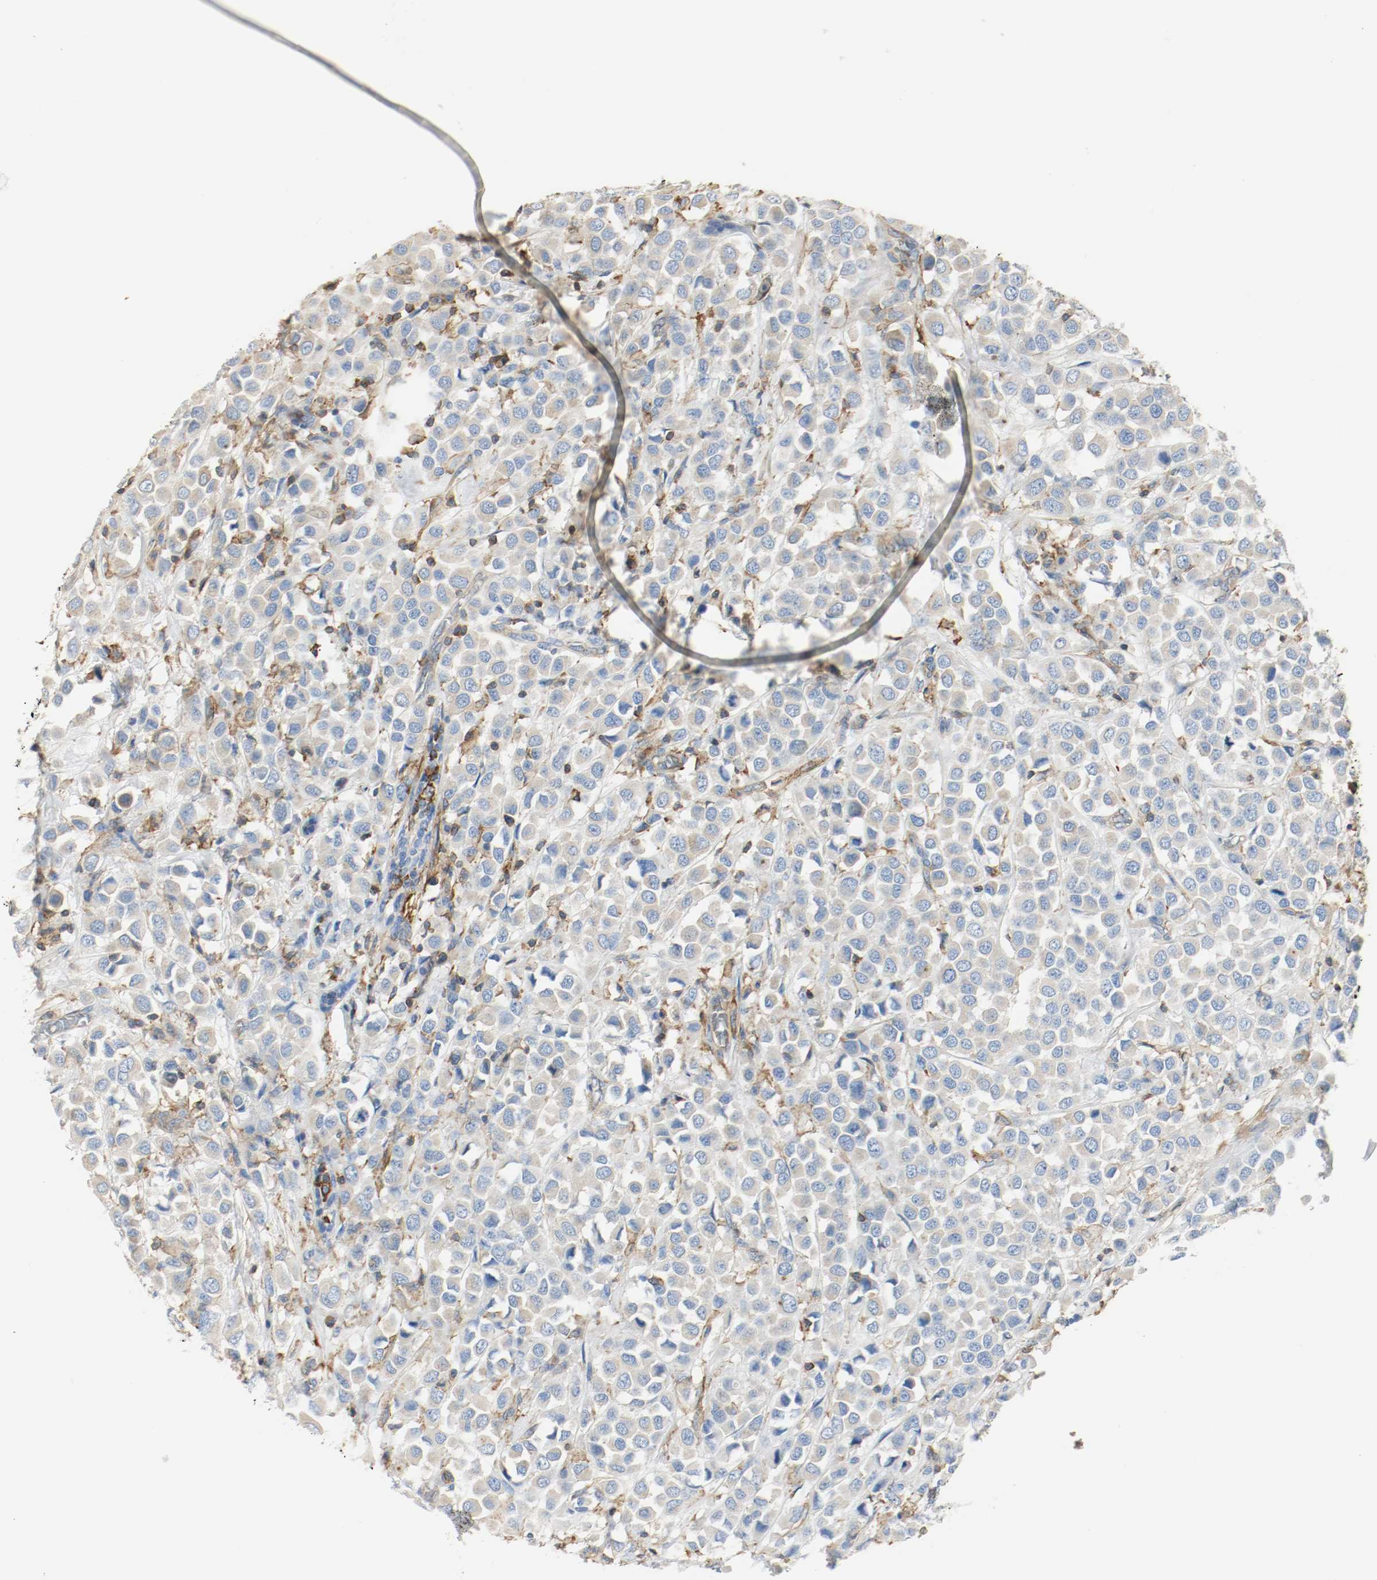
{"staining": {"intensity": "weak", "quantity": ">75%", "location": "cytoplasmic/membranous"}, "tissue": "breast cancer", "cell_type": "Tumor cells", "image_type": "cancer", "snomed": [{"axis": "morphology", "description": "Duct carcinoma"}, {"axis": "topography", "description": "Breast"}], "caption": "Breast invasive ductal carcinoma stained with DAB (3,3'-diaminobenzidine) IHC displays low levels of weak cytoplasmic/membranous positivity in about >75% of tumor cells.", "gene": "ARPC1B", "patient": {"sex": "female", "age": 61}}